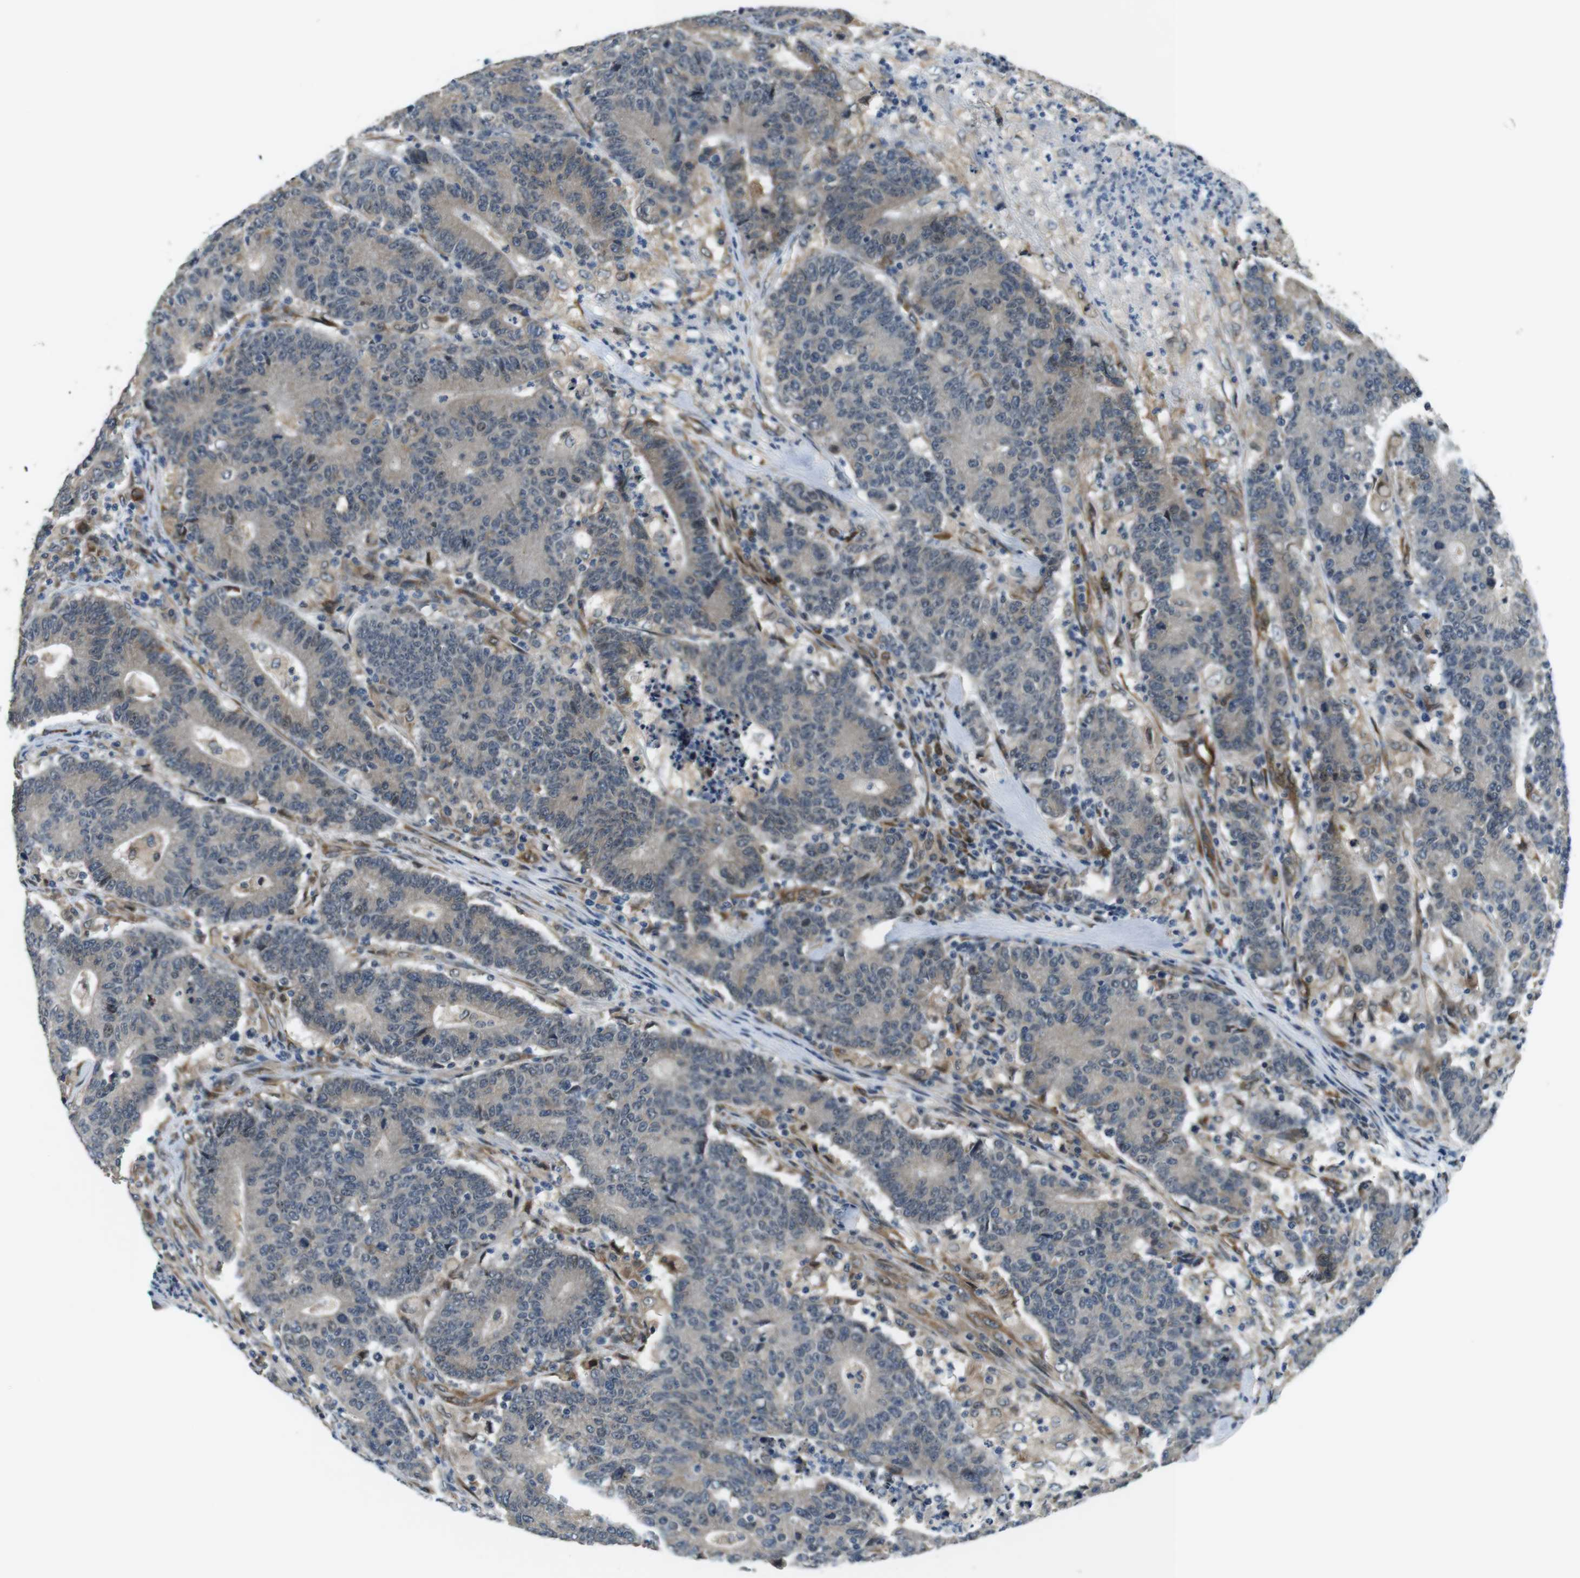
{"staining": {"intensity": "negative", "quantity": "none", "location": "none"}, "tissue": "colorectal cancer", "cell_type": "Tumor cells", "image_type": "cancer", "snomed": [{"axis": "morphology", "description": "Normal tissue, NOS"}, {"axis": "morphology", "description": "Adenocarcinoma, NOS"}, {"axis": "topography", "description": "Colon"}], "caption": "Image shows no protein staining in tumor cells of colorectal cancer (adenocarcinoma) tissue.", "gene": "PALD1", "patient": {"sex": "female", "age": 75}}